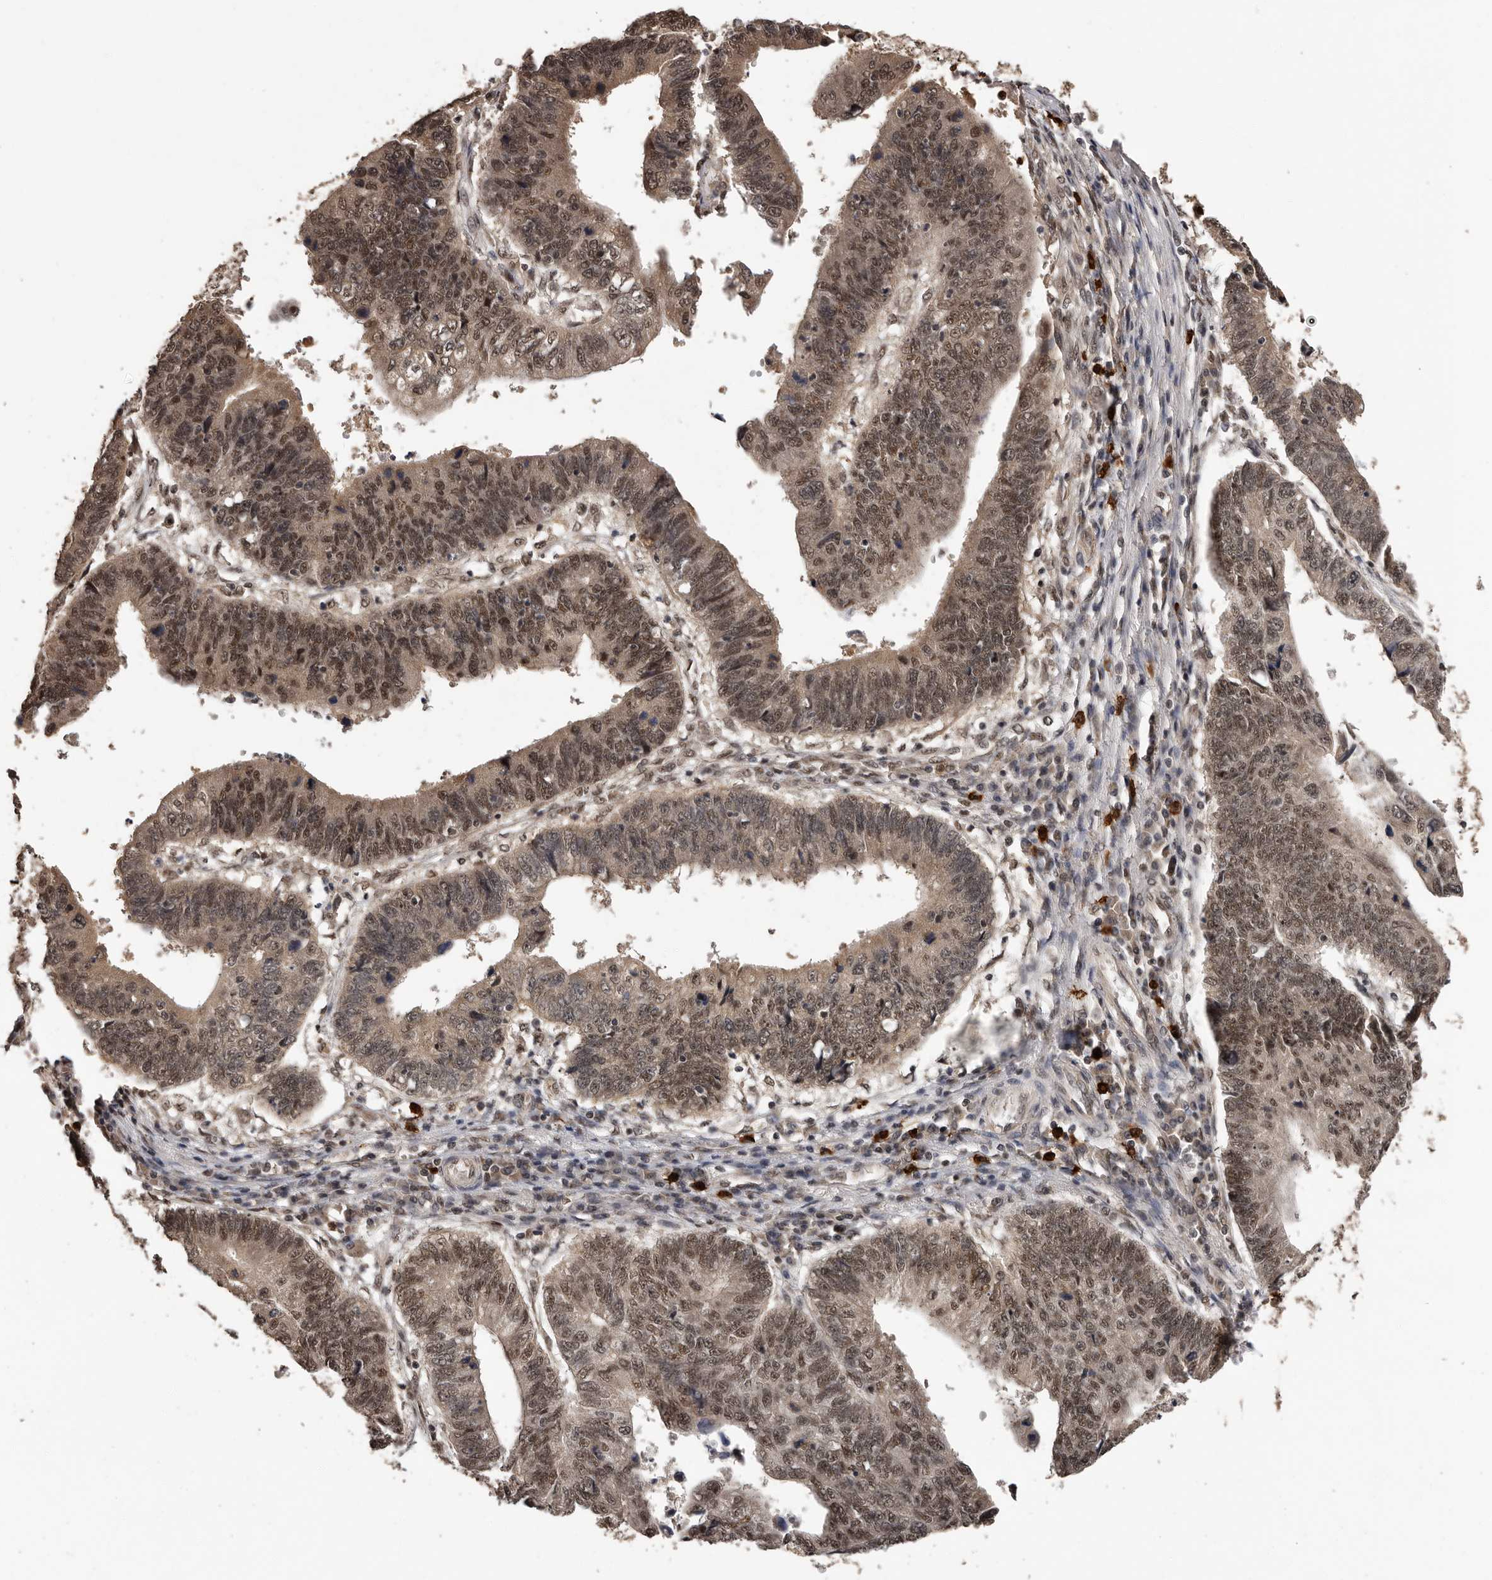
{"staining": {"intensity": "moderate", "quantity": ">75%", "location": "nuclear"}, "tissue": "stomach cancer", "cell_type": "Tumor cells", "image_type": "cancer", "snomed": [{"axis": "morphology", "description": "Adenocarcinoma, NOS"}, {"axis": "topography", "description": "Stomach"}], "caption": "Human stomach adenocarcinoma stained for a protein (brown) displays moderate nuclear positive expression in about >75% of tumor cells.", "gene": "VPS37A", "patient": {"sex": "male", "age": 59}}